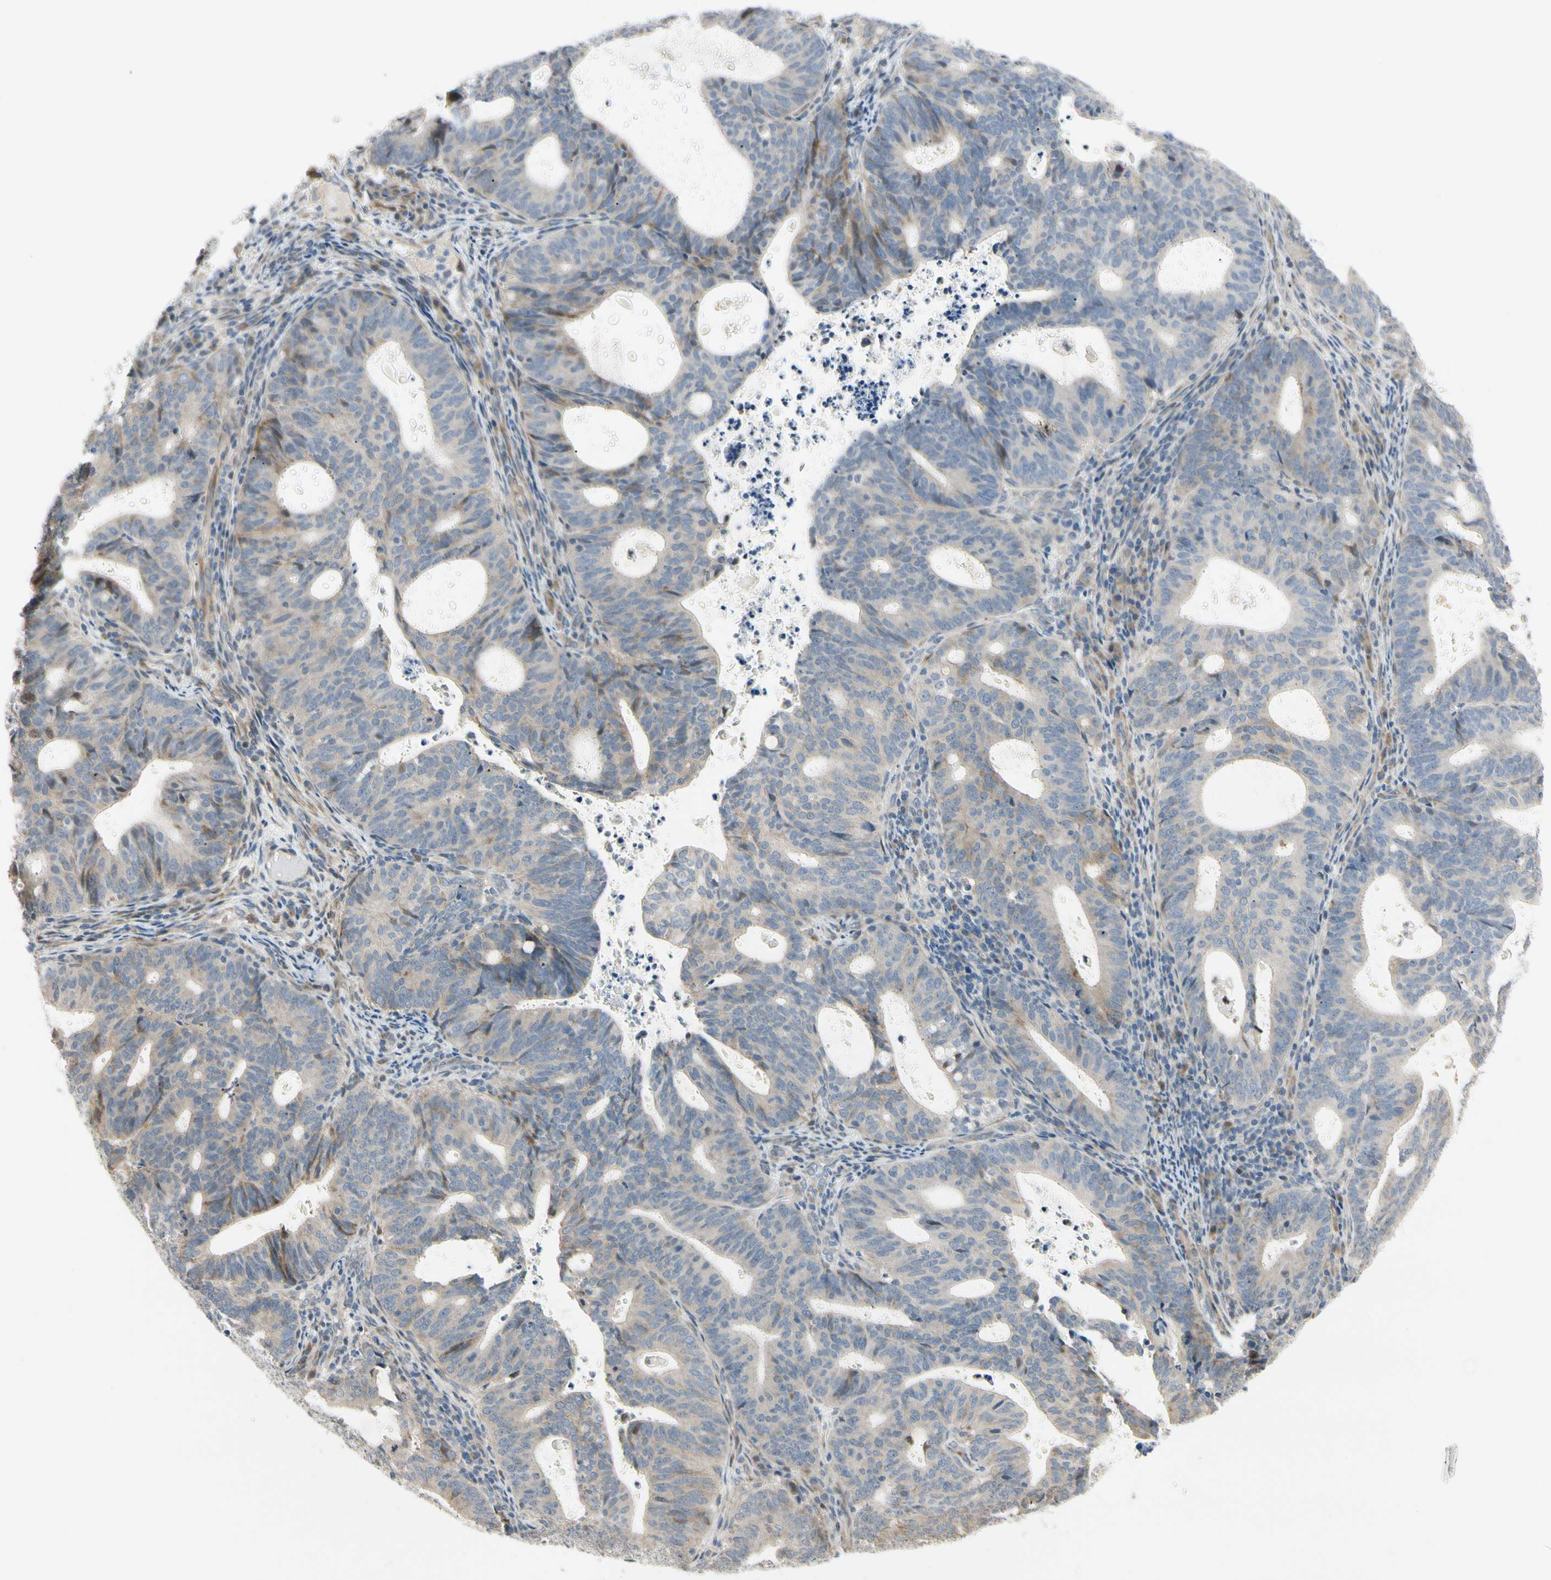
{"staining": {"intensity": "weak", "quantity": ">75%", "location": "cytoplasmic/membranous"}, "tissue": "endometrial cancer", "cell_type": "Tumor cells", "image_type": "cancer", "snomed": [{"axis": "morphology", "description": "Adenocarcinoma, NOS"}, {"axis": "topography", "description": "Uterus"}], "caption": "An immunohistochemistry photomicrograph of neoplastic tissue is shown. Protein staining in brown shows weak cytoplasmic/membranous positivity in adenocarcinoma (endometrial) within tumor cells.", "gene": "P4HA3", "patient": {"sex": "female", "age": 83}}